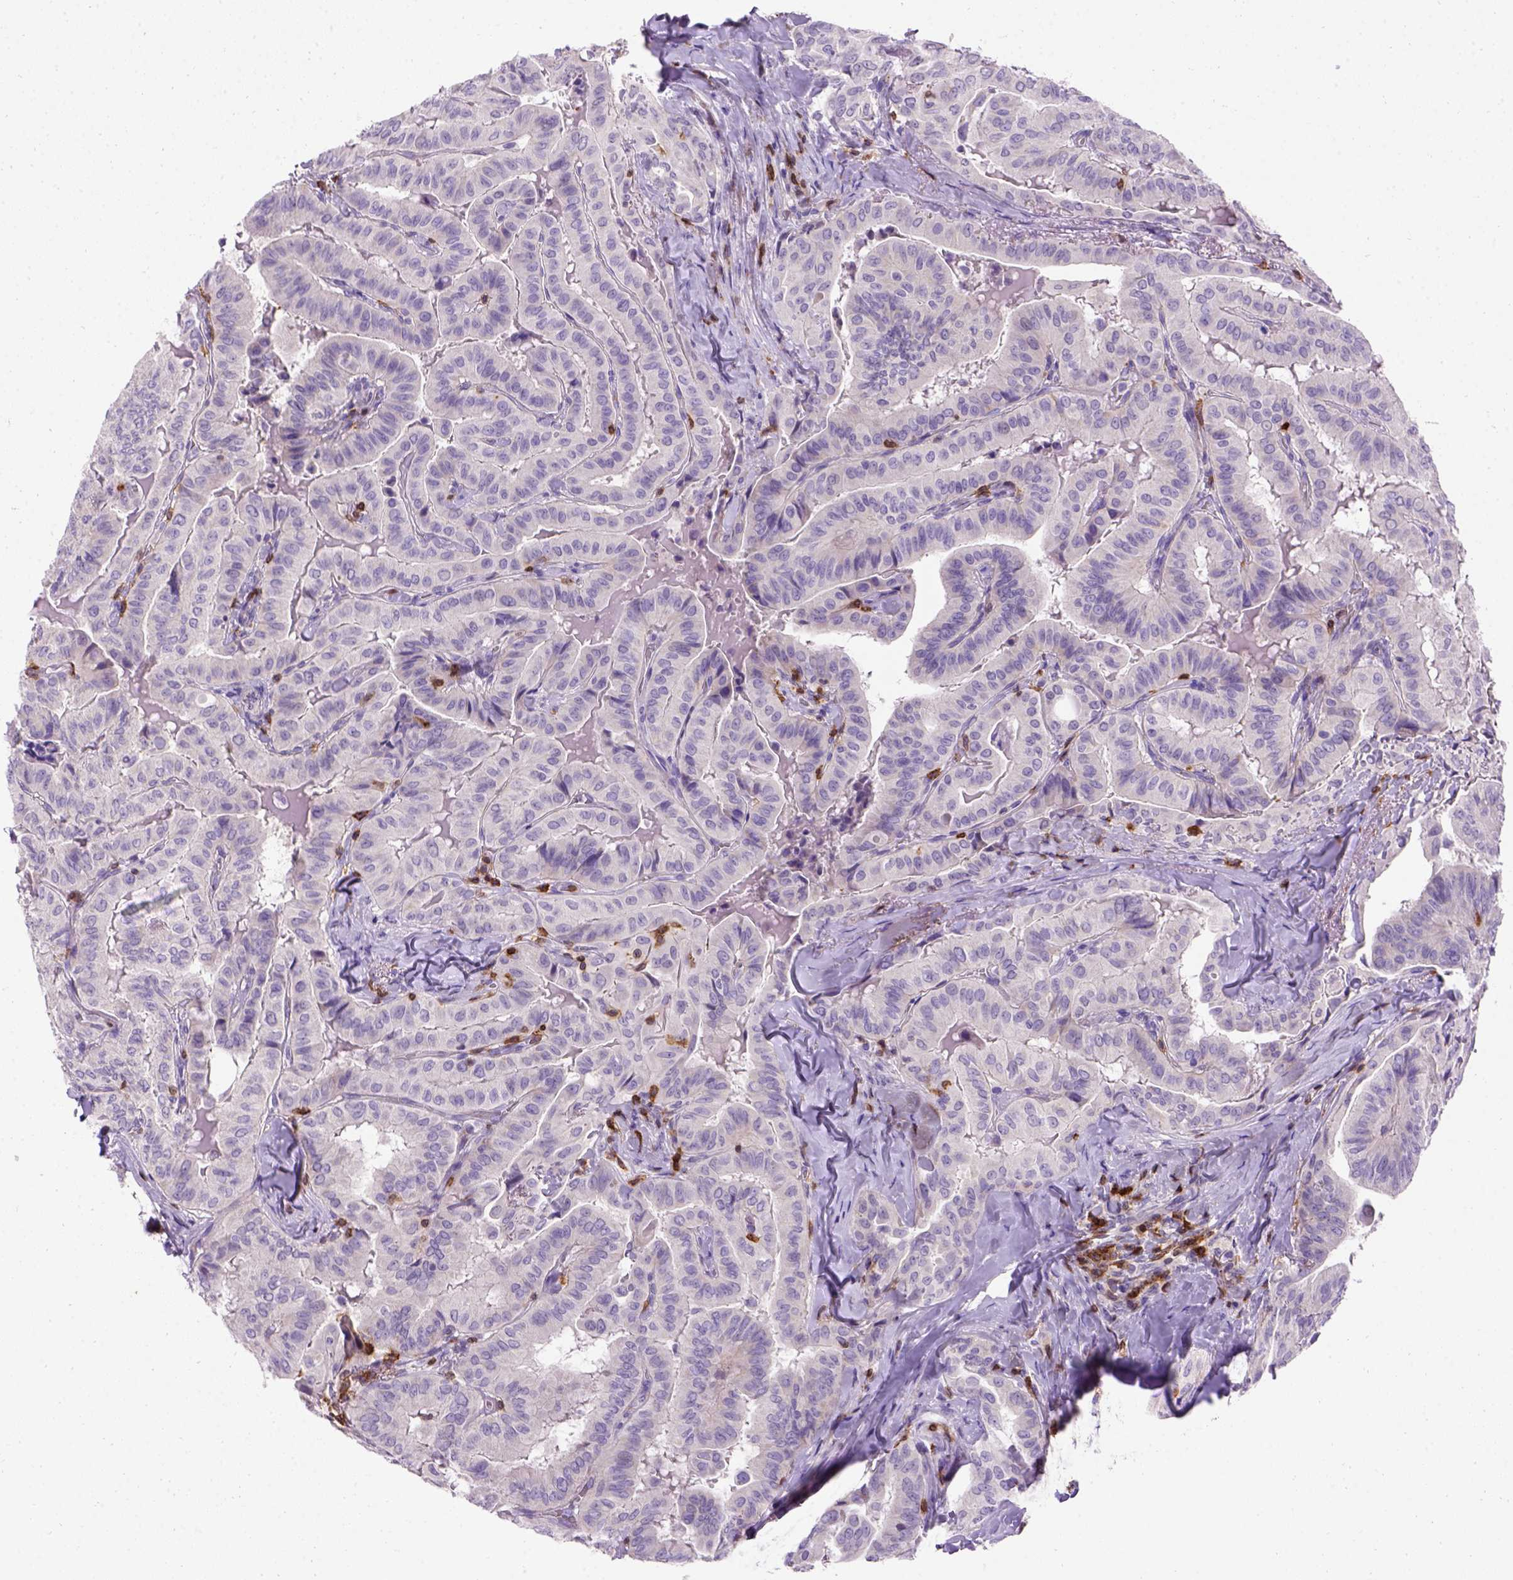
{"staining": {"intensity": "negative", "quantity": "none", "location": "none"}, "tissue": "thyroid cancer", "cell_type": "Tumor cells", "image_type": "cancer", "snomed": [{"axis": "morphology", "description": "Papillary adenocarcinoma, NOS"}, {"axis": "topography", "description": "Thyroid gland"}], "caption": "Tumor cells are negative for brown protein staining in thyroid papillary adenocarcinoma.", "gene": "CD3E", "patient": {"sex": "female", "age": 68}}